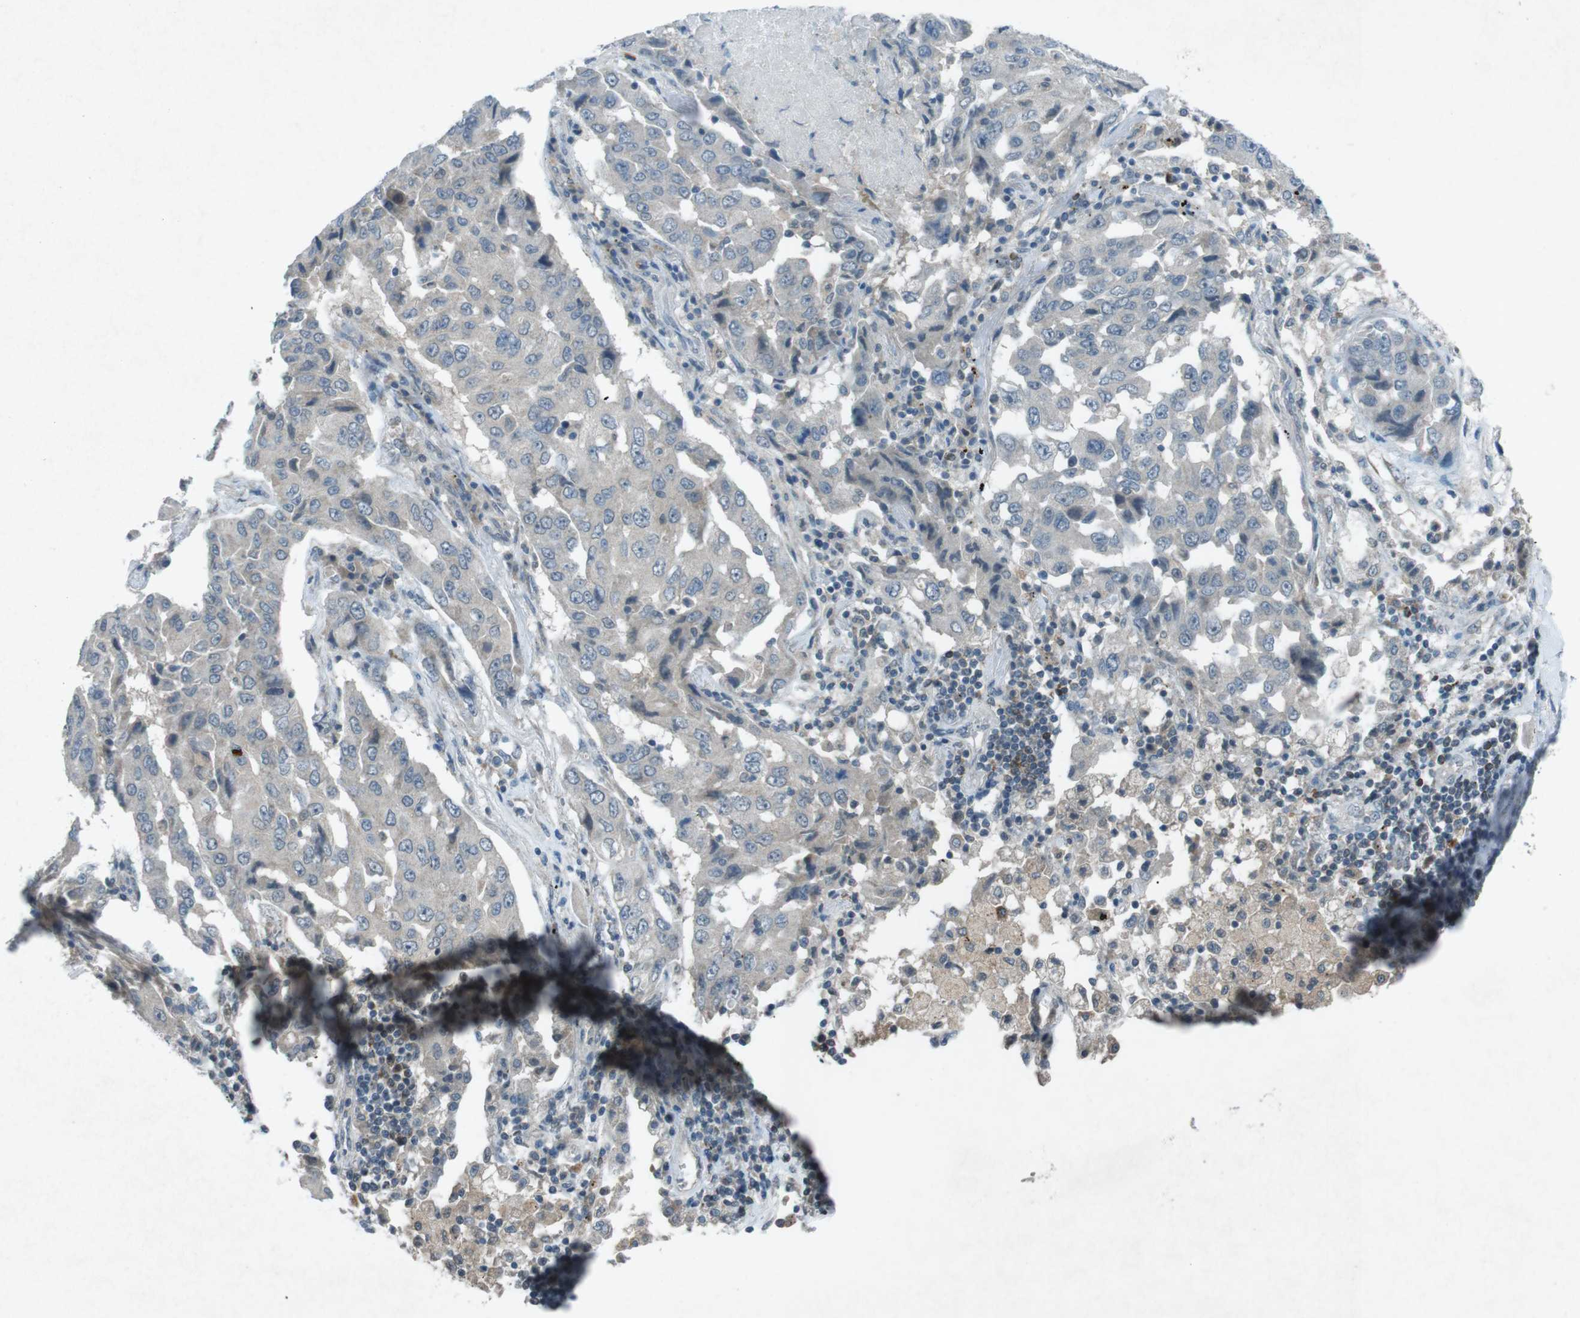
{"staining": {"intensity": "negative", "quantity": "none", "location": "none"}, "tissue": "lung cancer", "cell_type": "Tumor cells", "image_type": "cancer", "snomed": [{"axis": "morphology", "description": "Adenocarcinoma, NOS"}, {"axis": "topography", "description": "Lung"}], "caption": "Tumor cells are negative for brown protein staining in lung cancer (adenocarcinoma).", "gene": "FCRLA", "patient": {"sex": "female", "age": 65}}